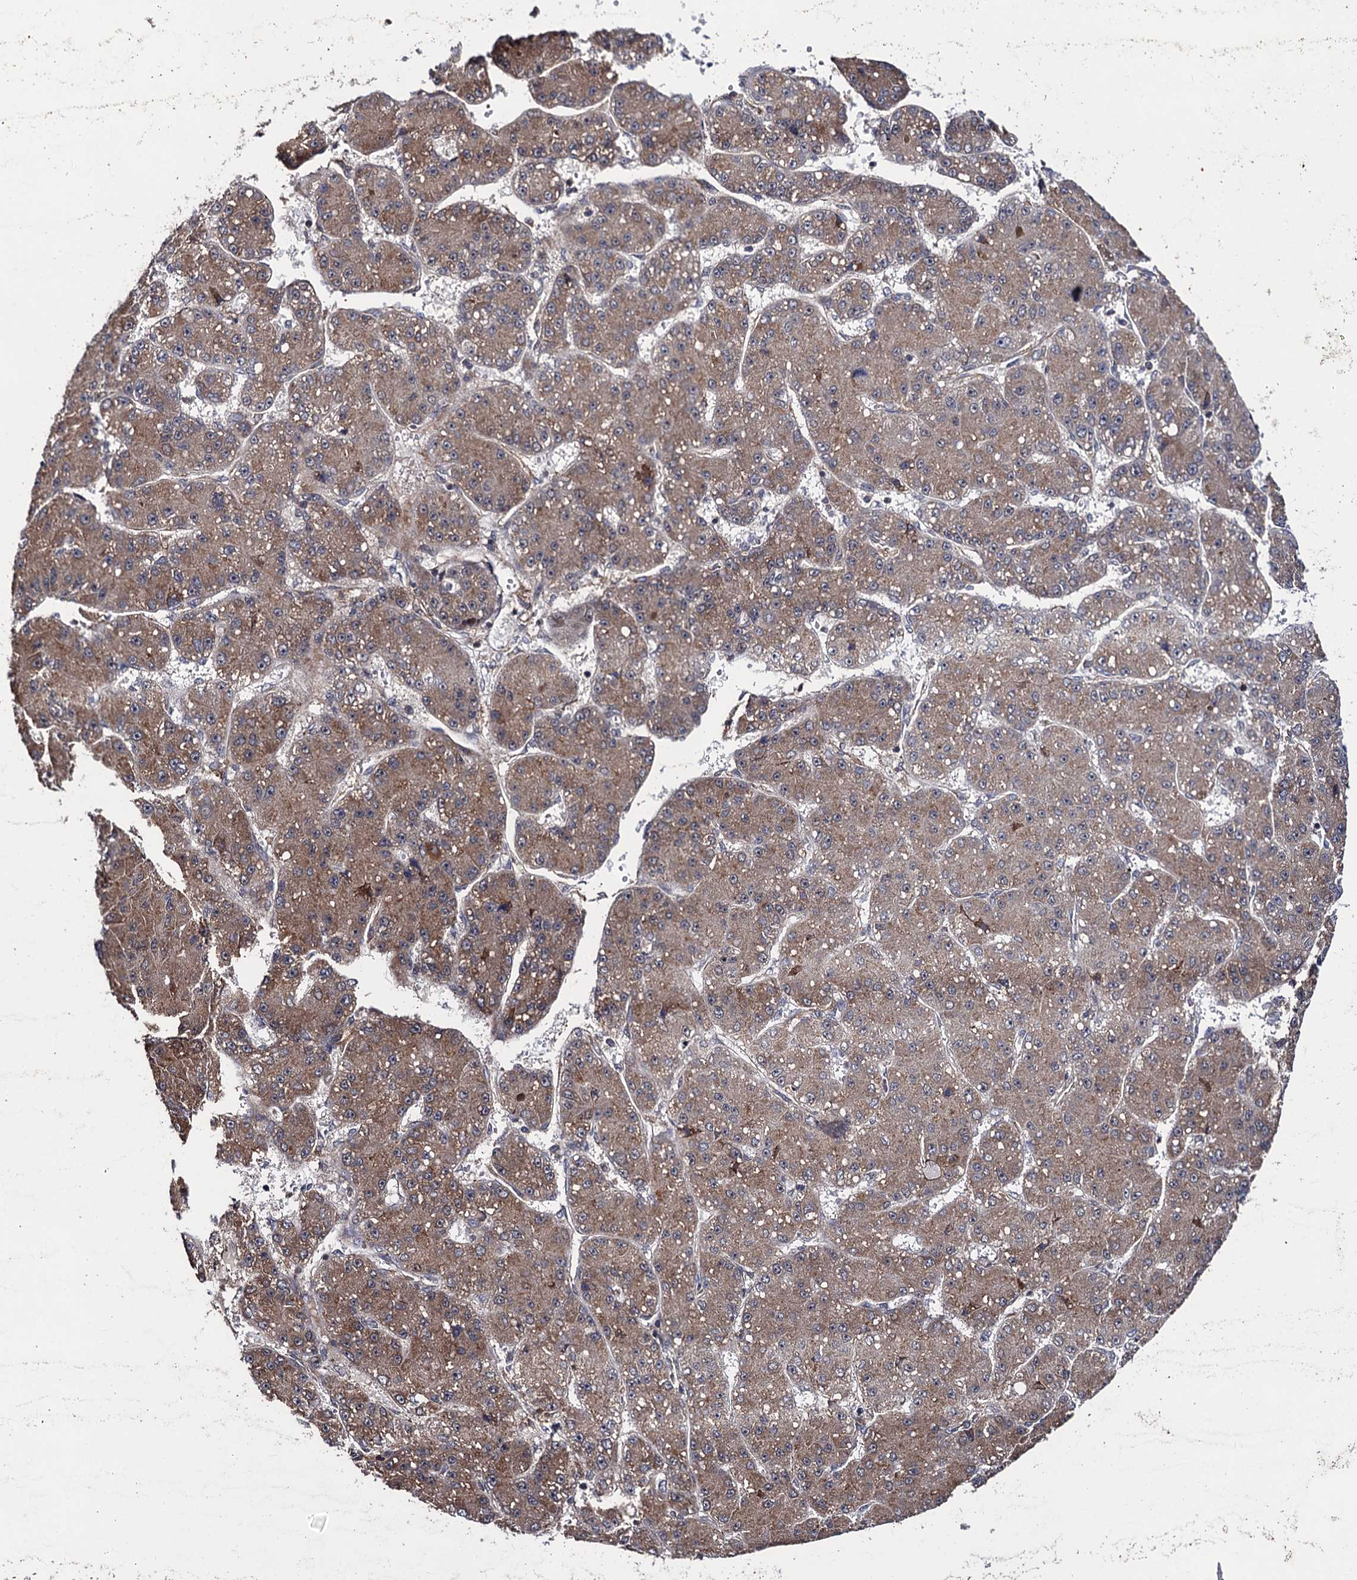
{"staining": {"intensity": "weak", "quantity": ">75%", "location": "cytoplasmic/membranous"}, "tissue": "liver cancer", "cell_type": "Tumor cells", "image_type": "cancer", "snomed": [{"axis": "morphology", "description": "Carcinoma, Hepatocellular, NOS"}, {"axis": "topography", "description": "Liver"}], "caption": "Liver cancer stained with IHC displays weak cytoplasmic/membranous positivity in about >75% of tumor cells. (DAB (3,3'-diaminobenzidine) = brown stain, brightfield microscopy at high magnification).", "gene": "FSIP1", "patient": {"sex": "male", "age": 67}}